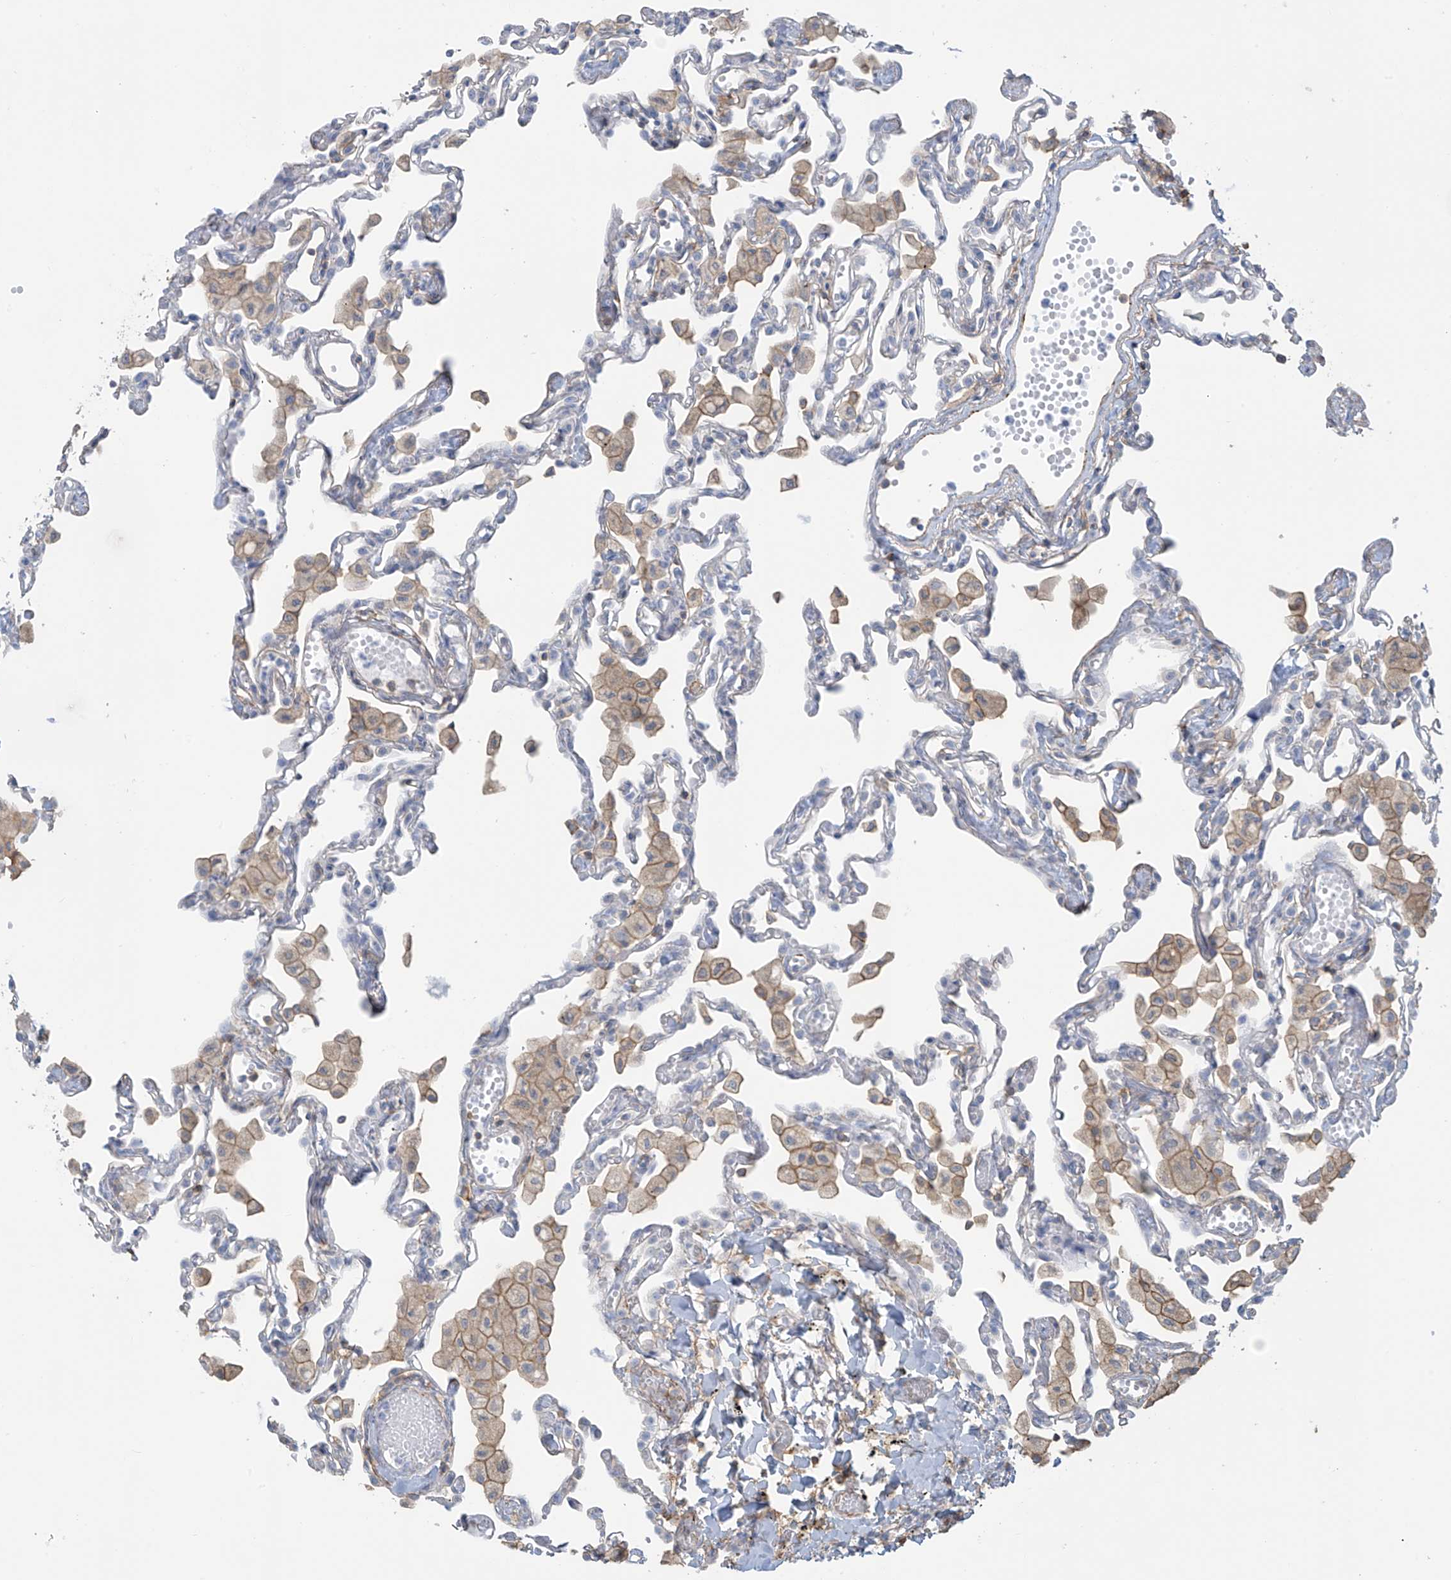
{"staining": {"intensity": "negative", "quantity": "none", "location": "none"}, "tissue": "lung", "cell_type": "Alveolar cells", "image_type": "normal", "snomed": [{"axis": "morphology", "description": "Normal tissue, NOS"}, {"axis": "topography", "description": "Bronchus"}, {"axis": "topography", "description": "Lung"}], "caption": "High magnification brightfield microscopy of unremarkable lung stained with DAB (brown) and counterstained with hematoxylin (blue): alveolar cells show no significant expression. The staining was performed using DAB (3,3'-diaminobenzidine) to visualize the protein expression in brown, while the nuclei were stained in blue with hematoxylin (Magnification: 20x).", "gene": "ZNF846", "patient": {"sex": "female", "age": 49}}